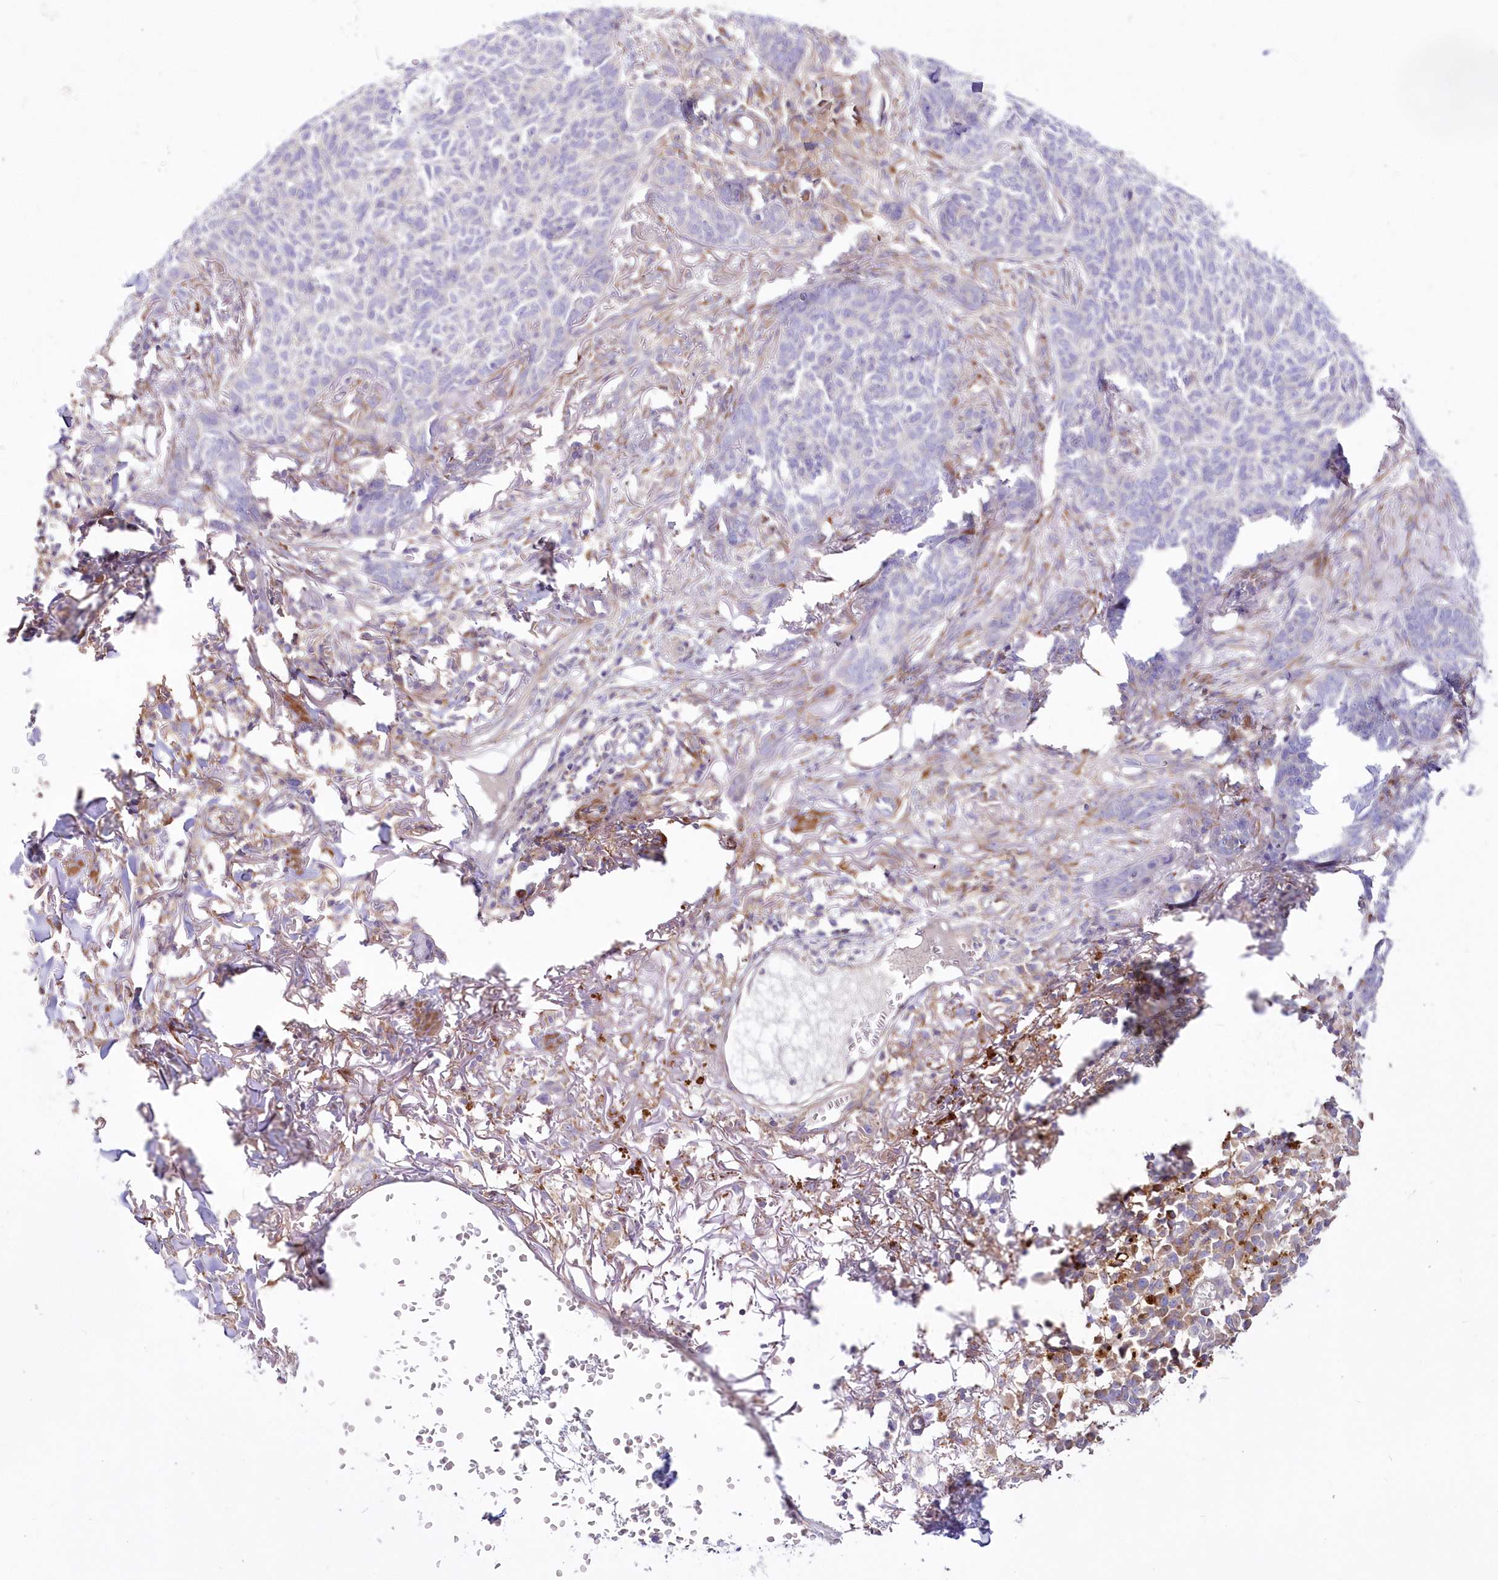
{"staining": {"intensity": "negative", "quantity": "none", "location": "none"}, "tissue": "skin cancer", "cell_type": "Tumor cells", "image_type": "cancer", "snomed": [{"axis": "morphology", "description": "Basal cell carcinoma"}, {"axis": "topography", "description": "Skin"}], "caption": "Skin basal cell carcinoma was stained to show a protein in brown. There is no significant staining in tumor cells.", "gene": "ARFGEF3", "patient": {"sex": "male", "age": 85}}